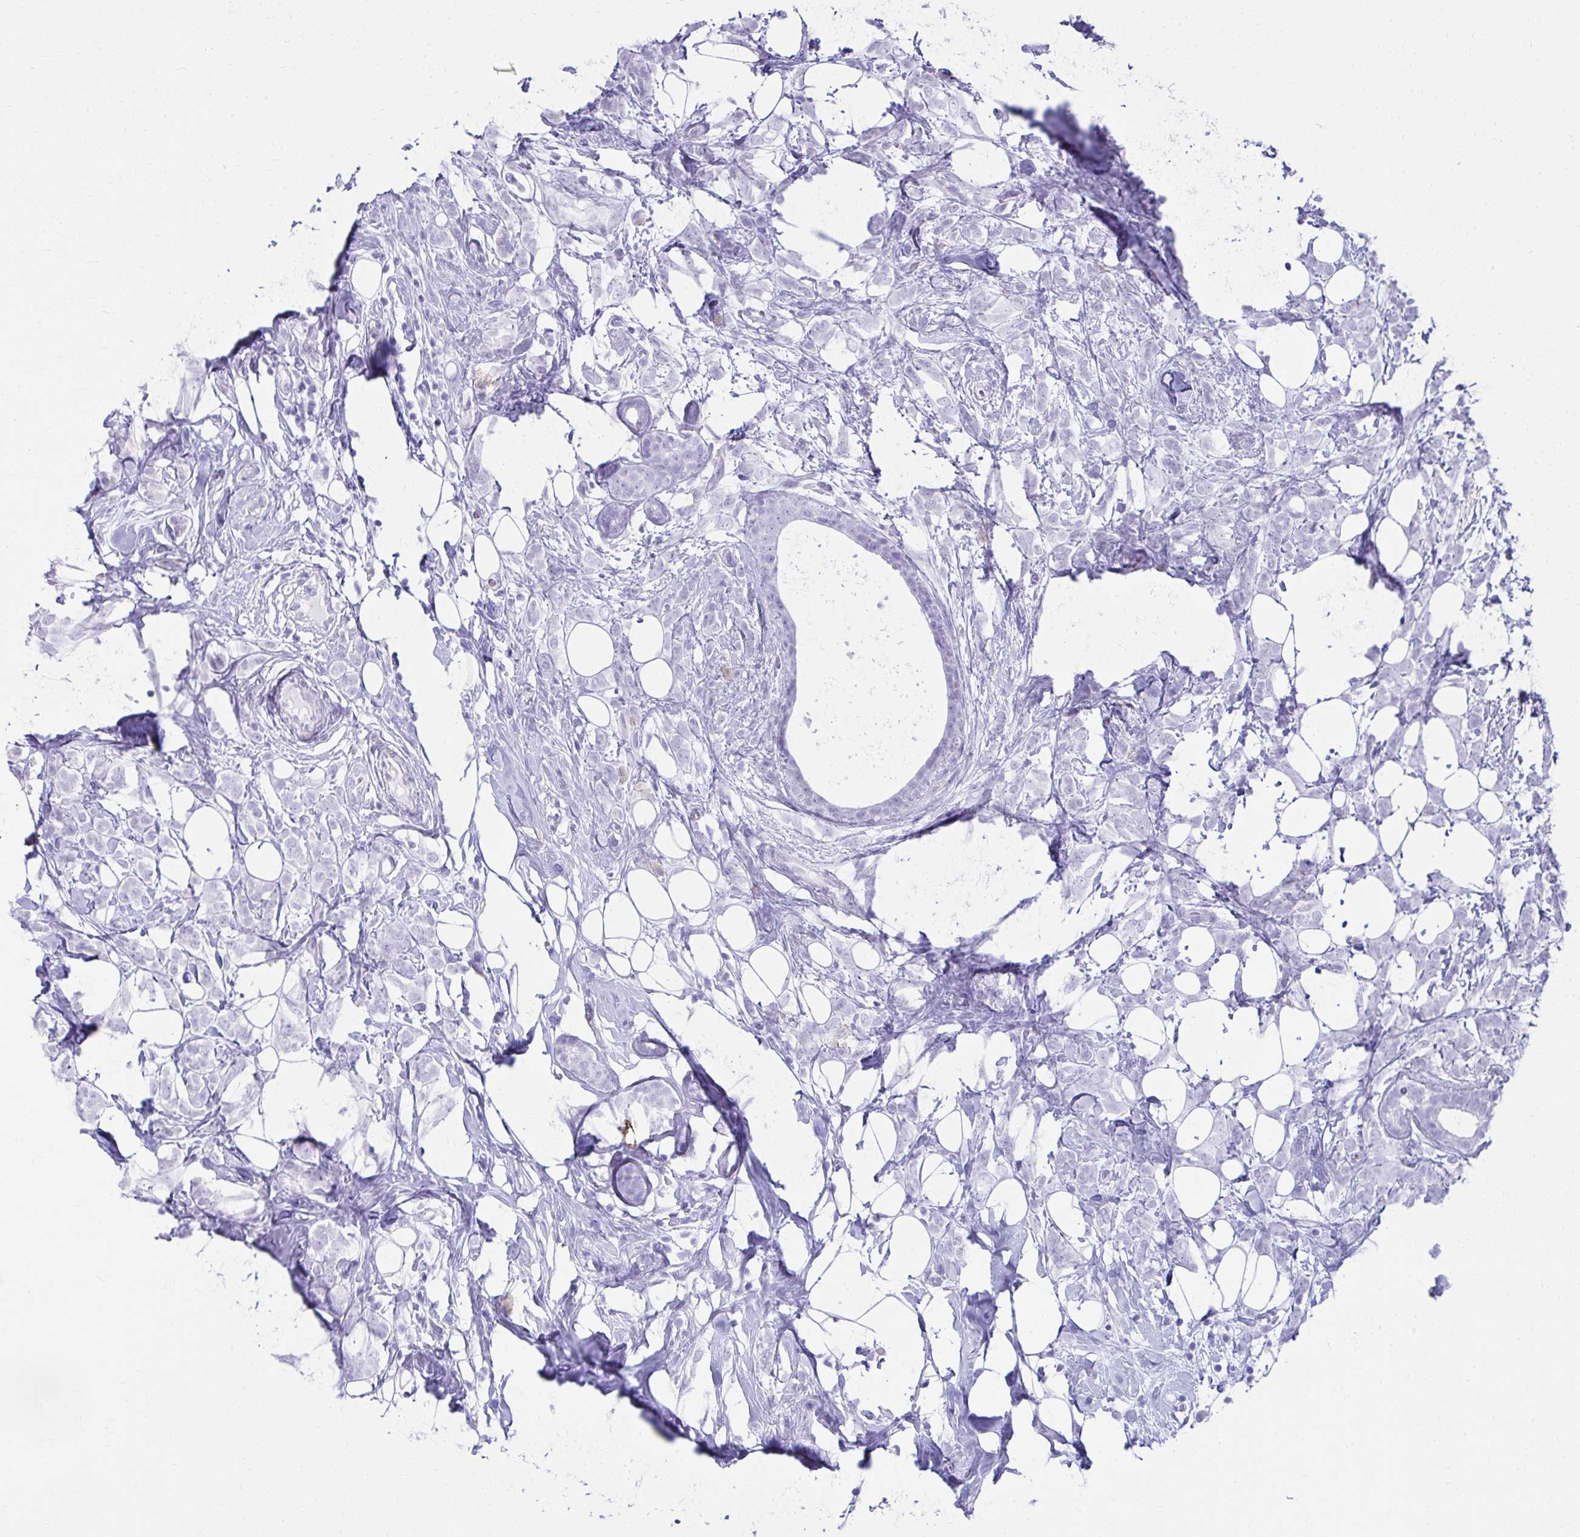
{"staining": {"intensity": "negative", "quantity": "none", "location": "none"}, "tissue": "breast cancer", "cell_type": "Tumor cells", "image_type": "cancer", "snomed": [{"axis": "morphology", "description": "Lobular carcinoma"}, {"axis": "topography", "description": "Breast"}], "caption": "This histopathology image is of breast cancer stained with immunohistochemistry (IHC) to label a protein in brown with the nuclei are counter-stained blue. There is no expression in tumor cells.", "gene": "ATP4B", "patient": {"sex": "female", "age": 49}}